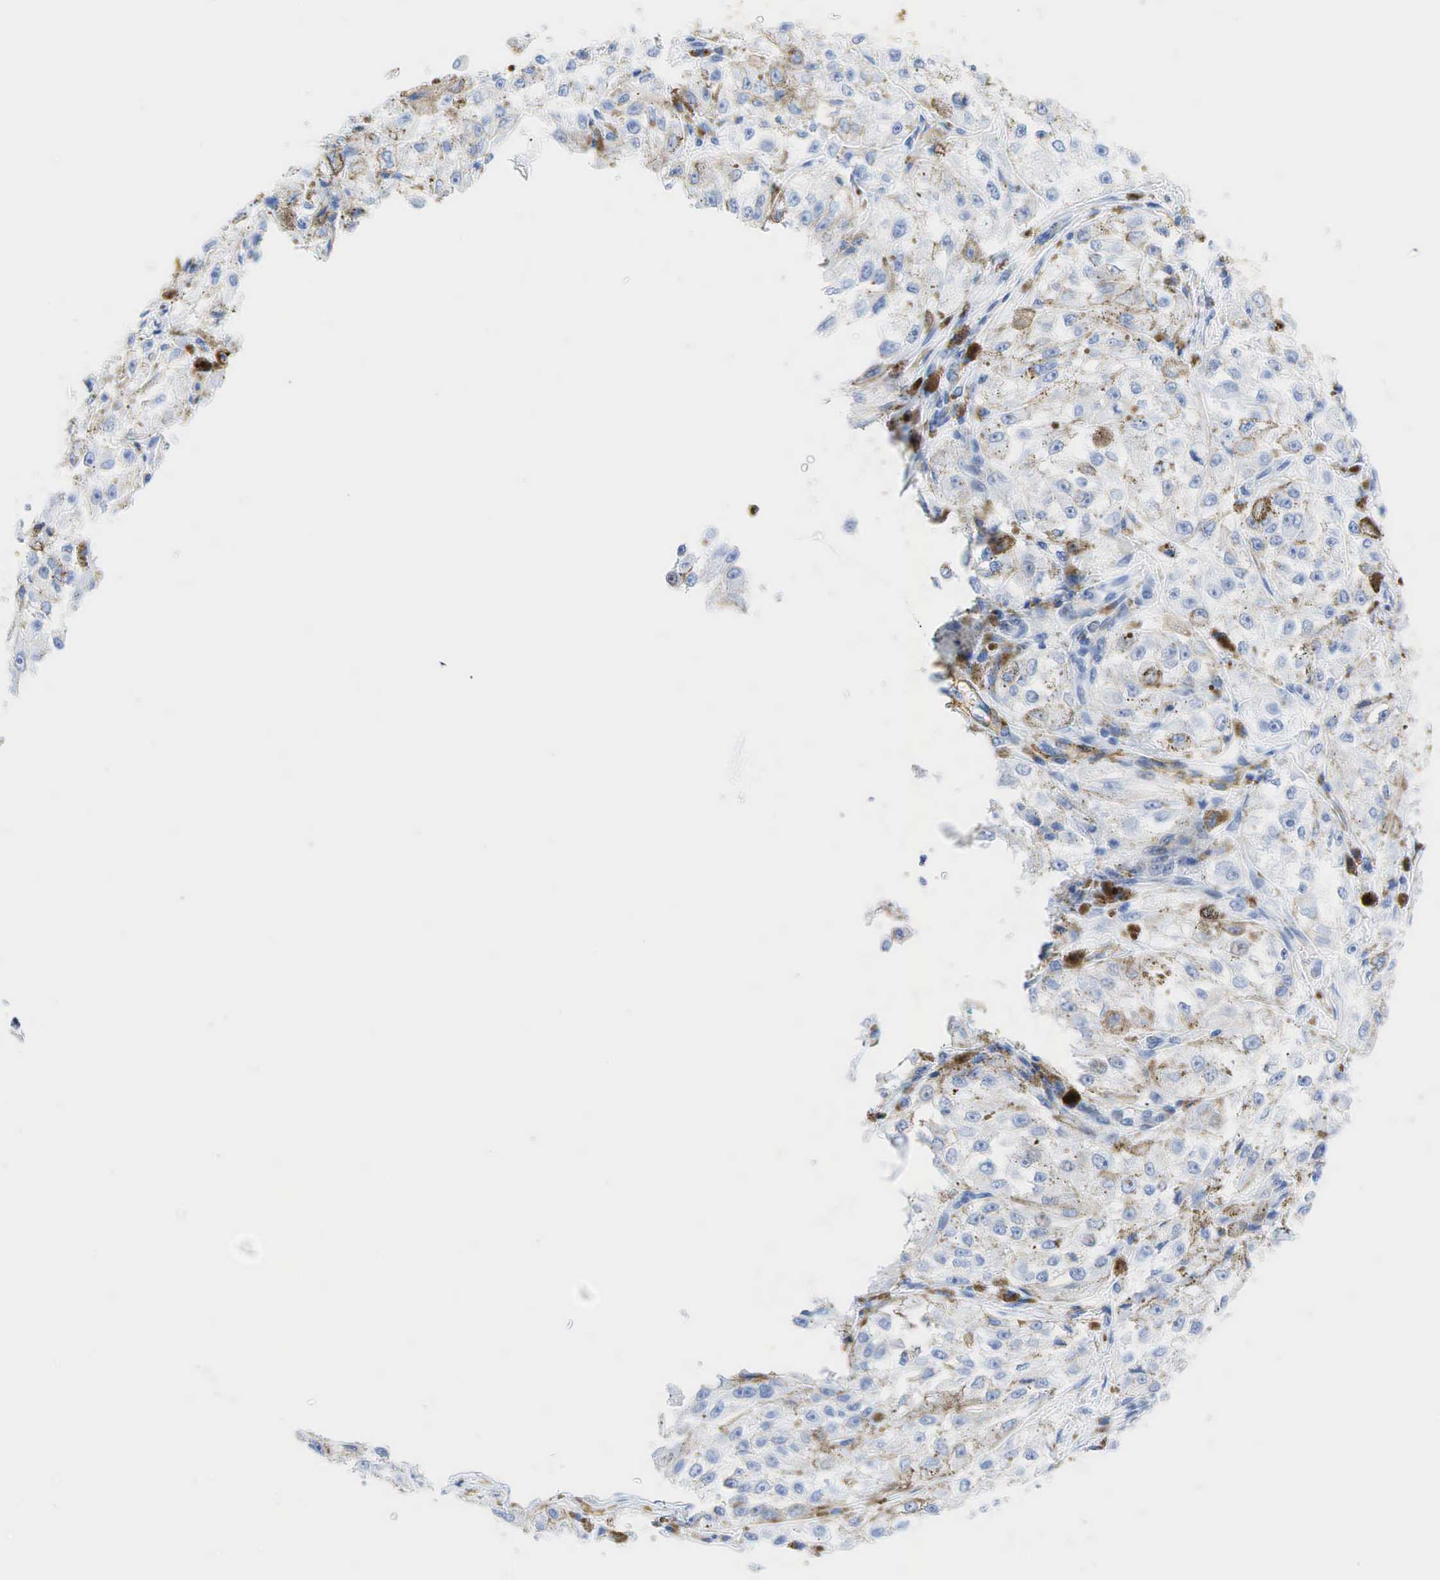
{"staining": {"intensity": "negative", "quantity": "none", "location": "none"}, "tissue": "melanoma", "cell_type": "Tumor cells", "image_type": "cancer", "snomed": [{"axis": "morphology", "description": "Malignant melanoma, NOS"}, {"axis": "topography", "description": "Skin"}], "caption": "High power microscopy micrograph of an immunohistochemistry photomicrograph of melanoma, revealing no significant positivity in tumor cells.", "gene": "ACTA1", "patient": {"sex": "male", "age": 67}}